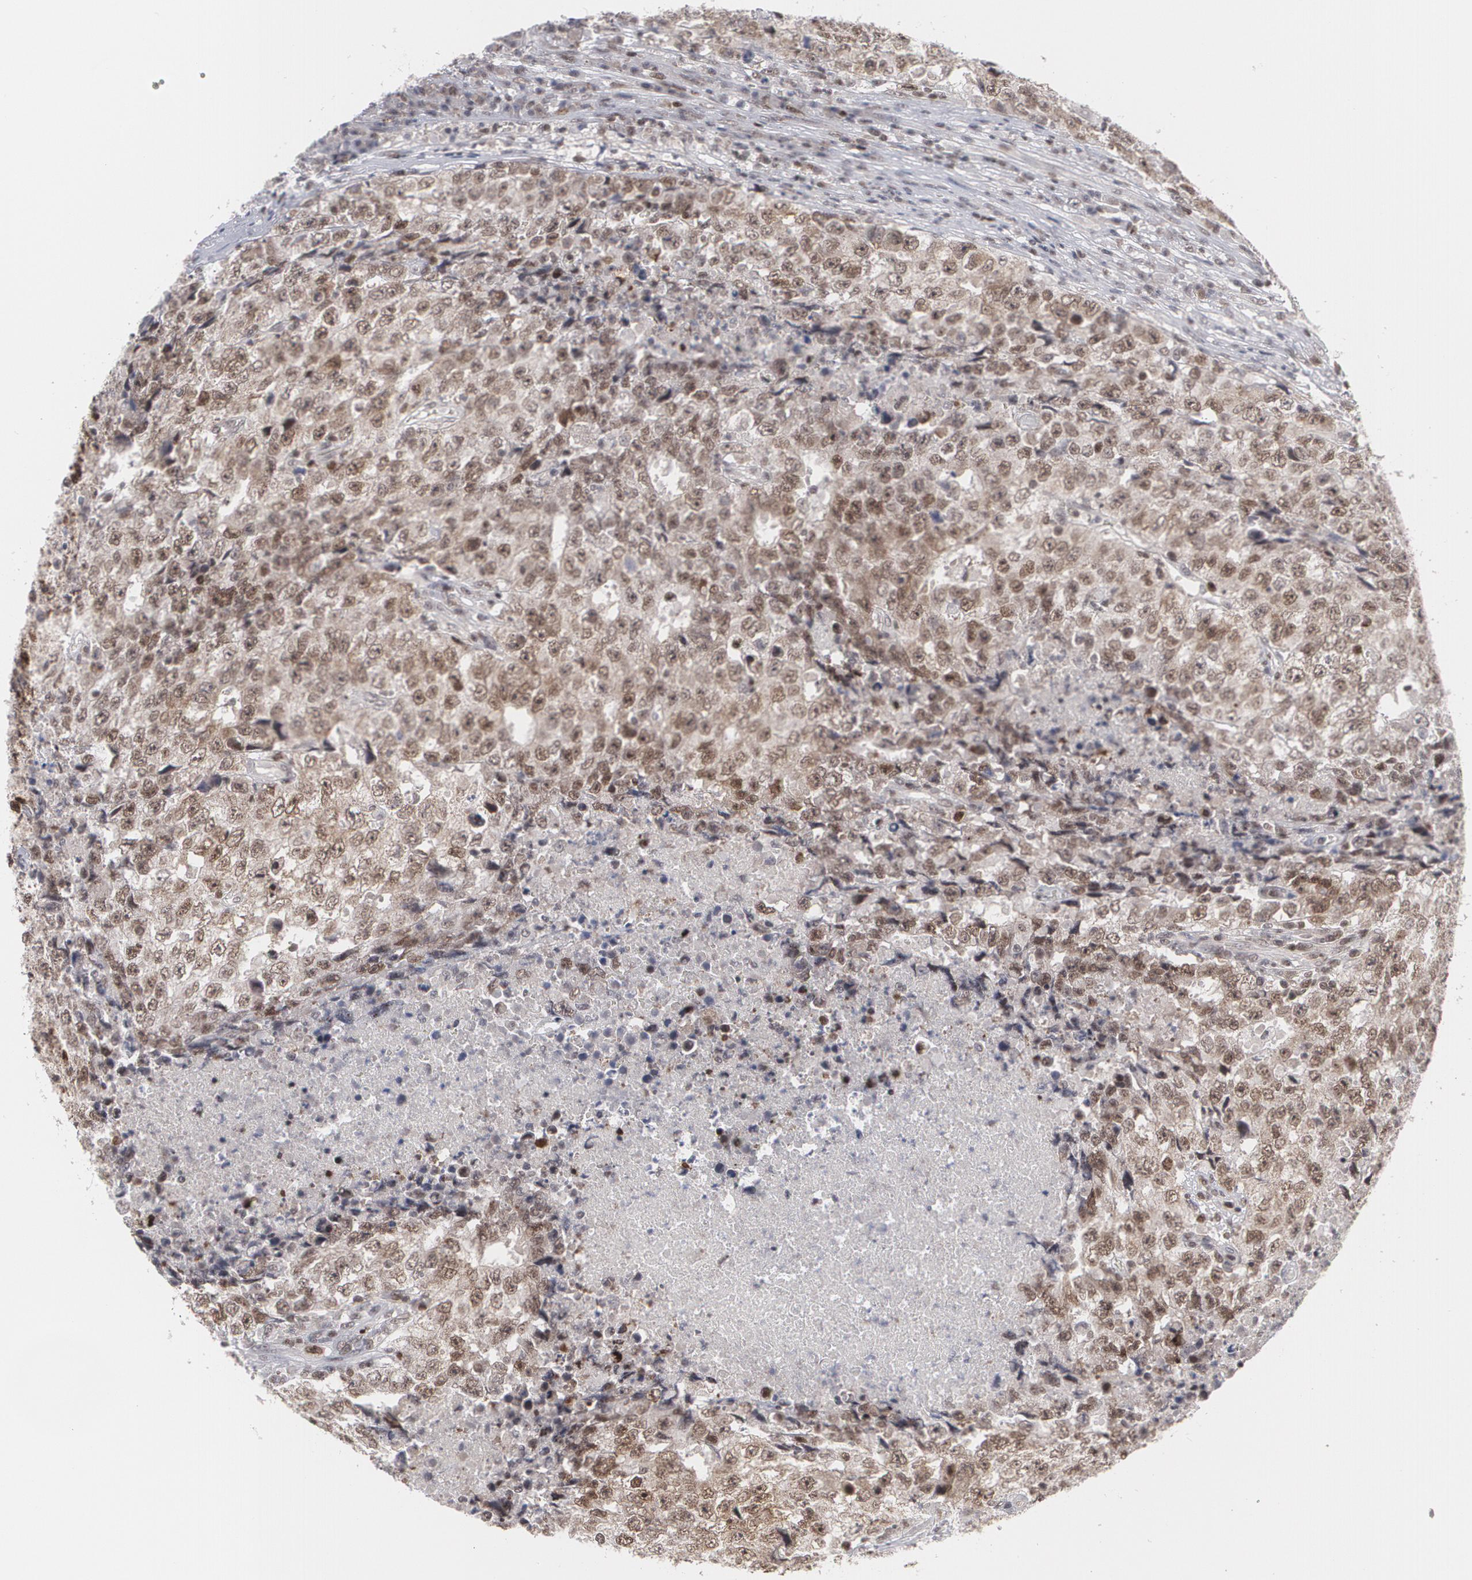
{"staining": {"intensity": "moderate", "quantity": ">75%", "location": "nuclear"}, "tissue": "testis cancer", "cell_type": "Tumor cells", "image_type": "cancer", "snomed": [{"axis": "morphology", "description": "Necrosis, NOS"}, {"axis": "morphology", "description": "Carcinoma, Embryonal, NOS"}, {"axis": "topography", "description": "Testis"}], "caption": "Tumor cells show medium levels of moderate nuclear staining in about >75% of cells in human testis cancer (embryonal carcinoma).", "gene": "MCL1", "patient": {"sex": "male", "age": 19}}